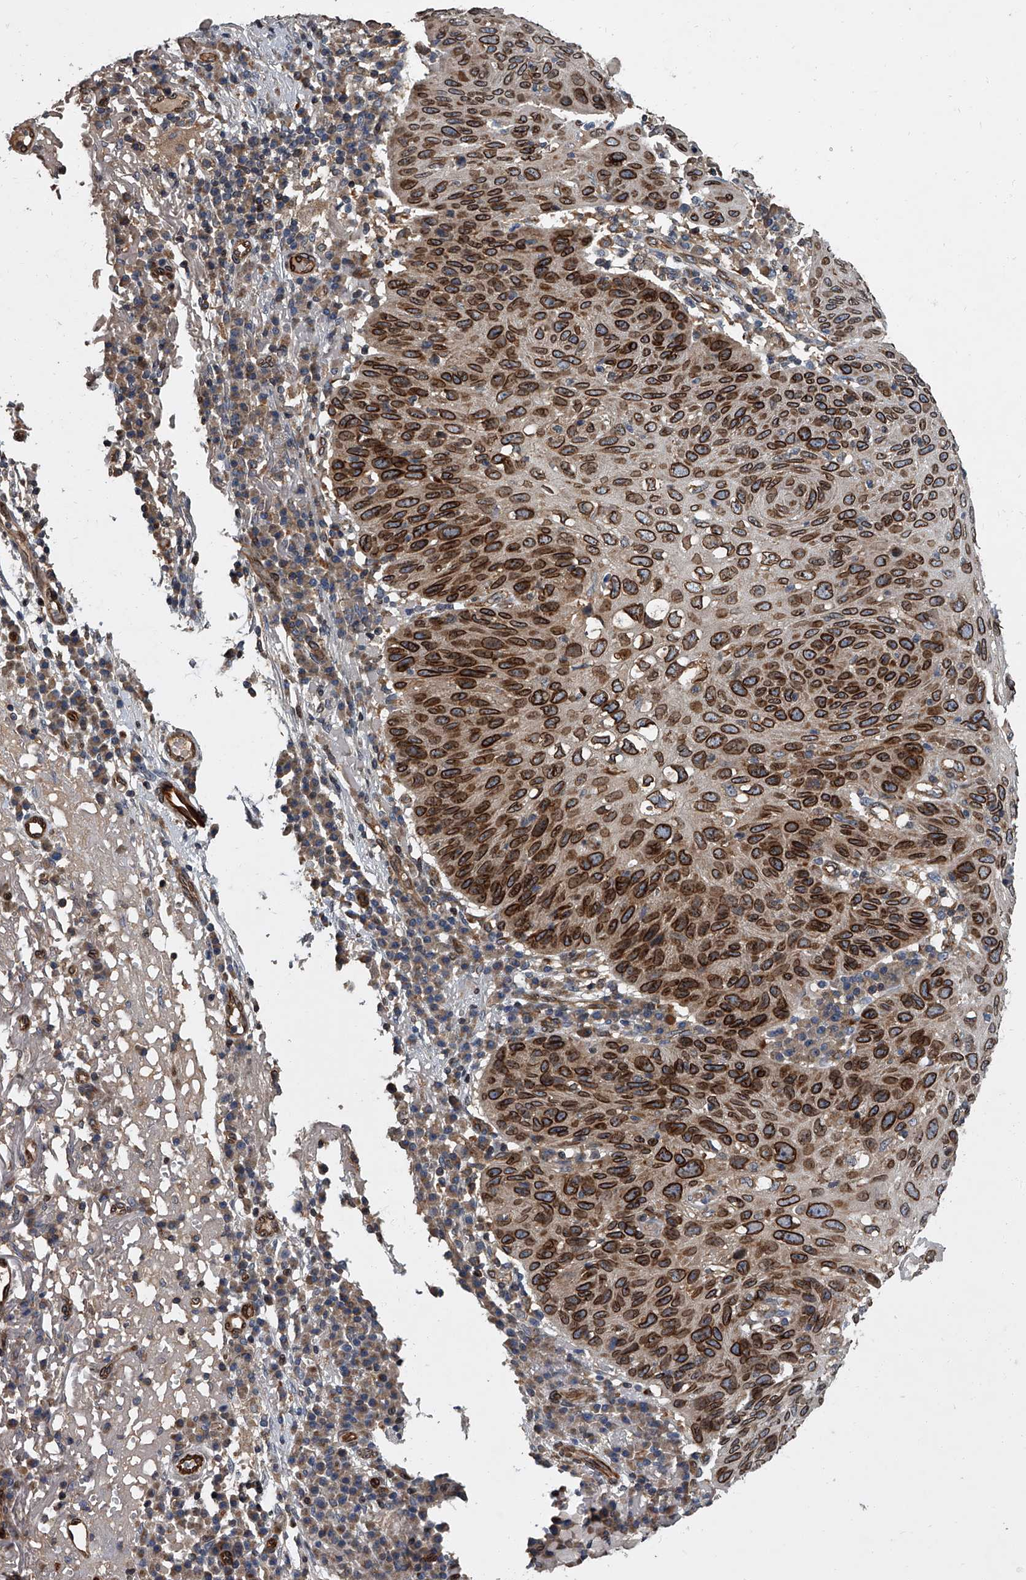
{"staining": {"intensity": "strong", "quantity": ">75%", "location": "cytoplasmic/membranous,nuclear"}, "tissue": "skin cancer", "cell_type": "Tumor cells", "image_type": "cancer", "snomed": [{"axis": "morphology", "description": "Squamous cell carcinoma, NOS"}, {"axis": "topography", "description": "Skin"}], "caption": "Protein positivity by immunohistochemistry (IHC) shows strong cytoplasmic/membranous and nuclear expression in approximately >75% of tumor cells in skin squamous cell carcinoma.", "gene": "LRRC8C", "patient": {"sex": "female", "age": 90}}